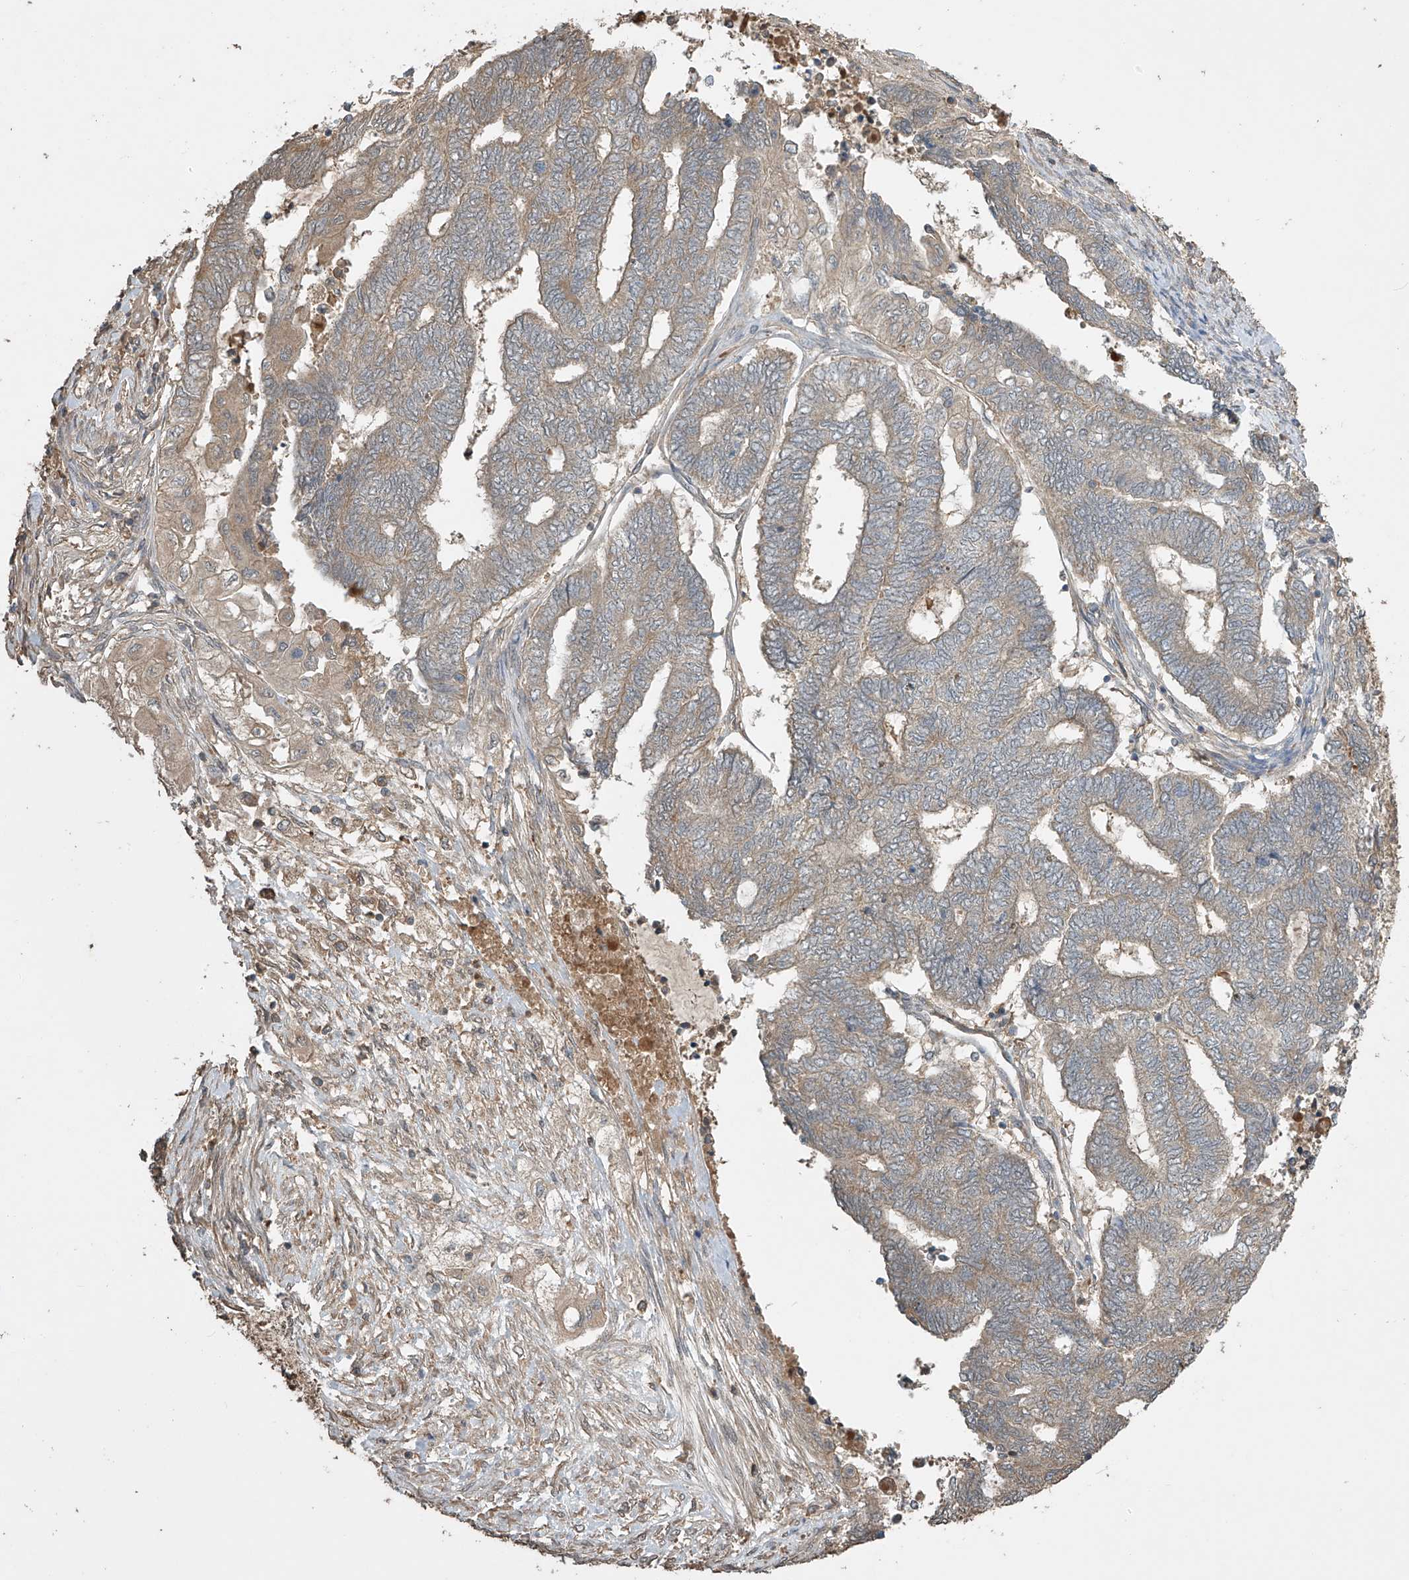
{"staining": {"intensity": "weak", "quantity": ">75%", "location": "cytoplasmic/membranous"}, "tissue": "endometrial cancer", "cell_type": "Tumor cells", "image_type": "cancer", "snomed": [{"axis": "morphology", "description": "Adenocarcinoma, NOS"}, {"axis": "topography", "description": "Uterus"}, {"axis": "topography", "description": "Endometrium"}], "caption": "Immunohistochemistry (DAB (3,3'-diaminobenzidine)) staining of endometrial cancer (adenocarcinoma) displays weak cytoplasmic/membranous protein positivity in approximately >75% of tumor cells.", "gene": "SLFN14", "patient": {"sex": "female", "age": 70}}